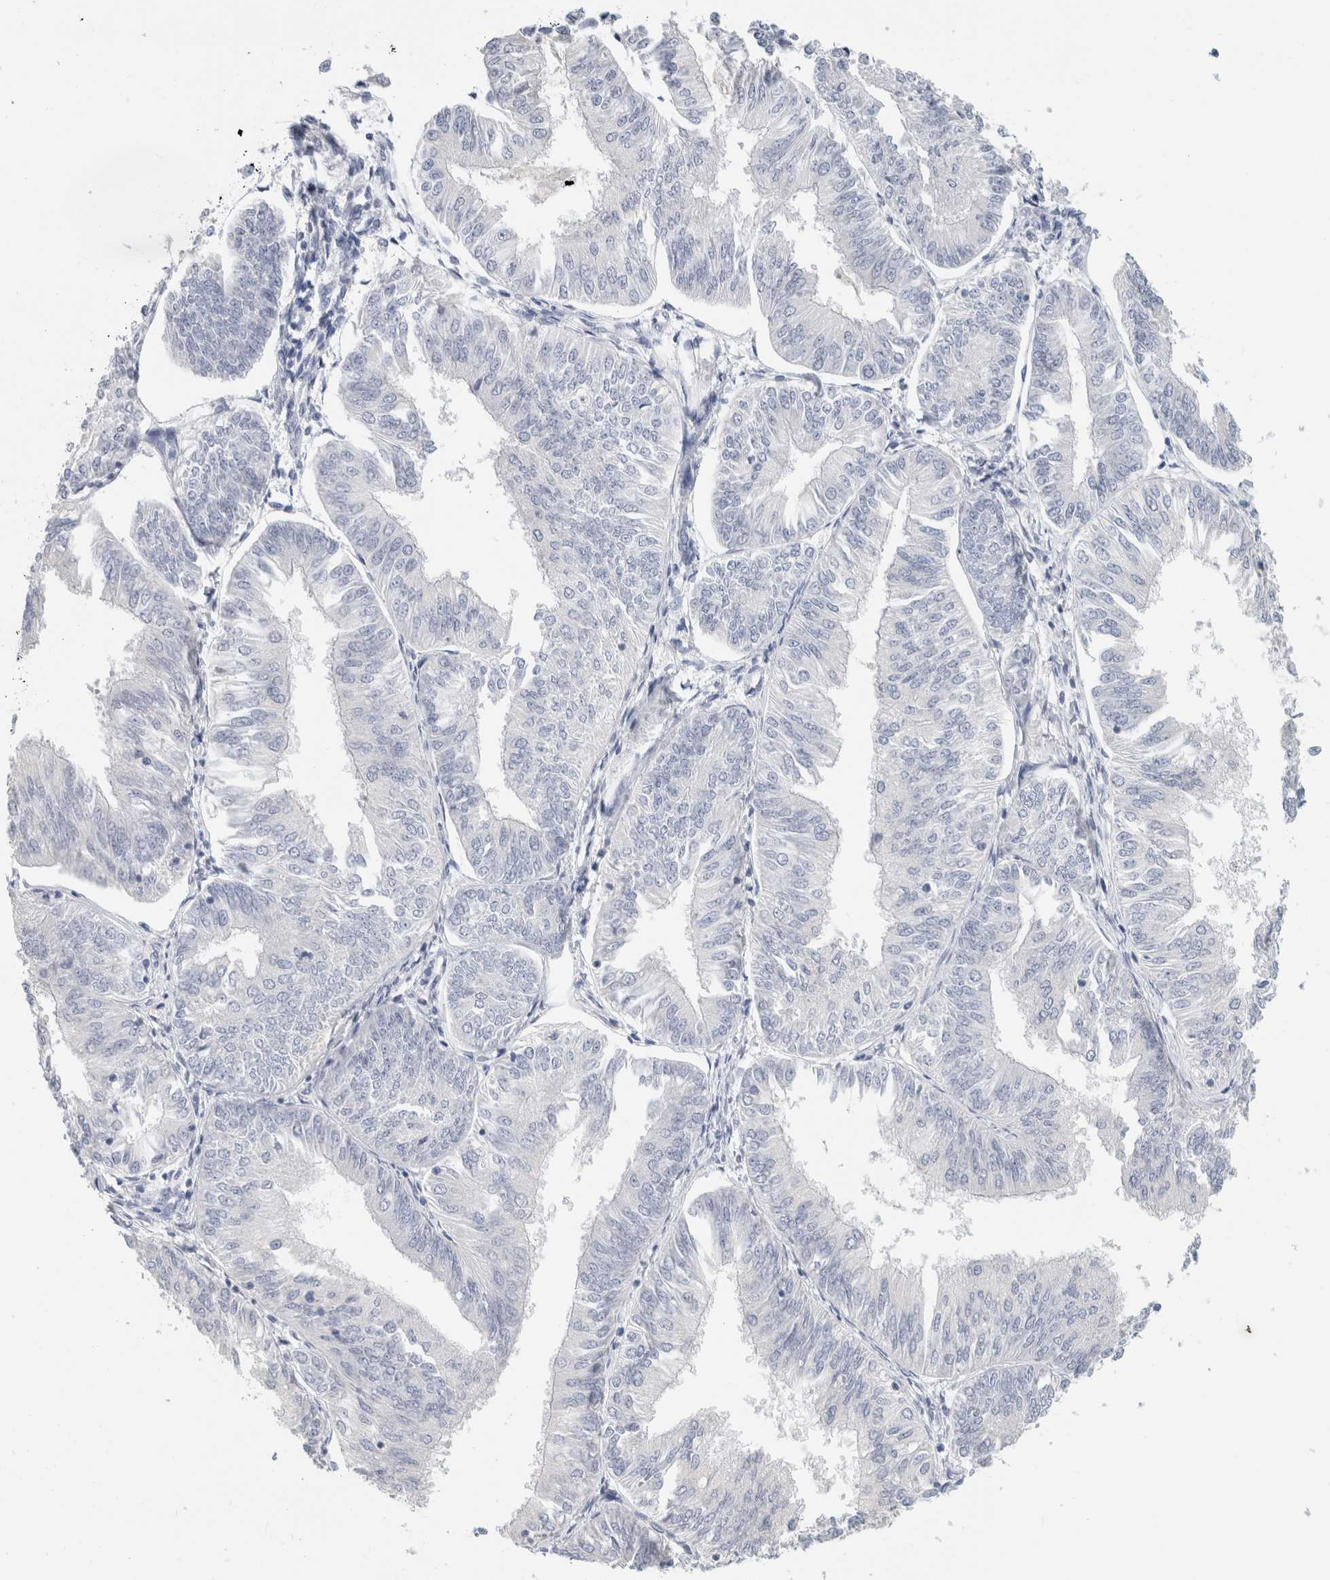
{"staining": {"intensity": "negative", "quantity": "none", "location": "none"}, "tissue": "endometrial cancer", "cell_type": "Tumor cells", "image_type": "cancer", "snomed": [{"axis": "morphology", "description": "Adenocarcinoma, NOS"}, {"axis": "topography", "description": "Endometrium"}], "caption": "Tumor cells show no significant positivity in endometrial cancer (adenocarcinoma). Brightfield microscopy of immunohistochemistry (IHC) stained with DAB (3,3'-diaminobenzidine) (brown) and hematoxylin (blue), captured at high magnification.", "gene": "BCAN", "patient": {"sex": "female", "age": 58}}